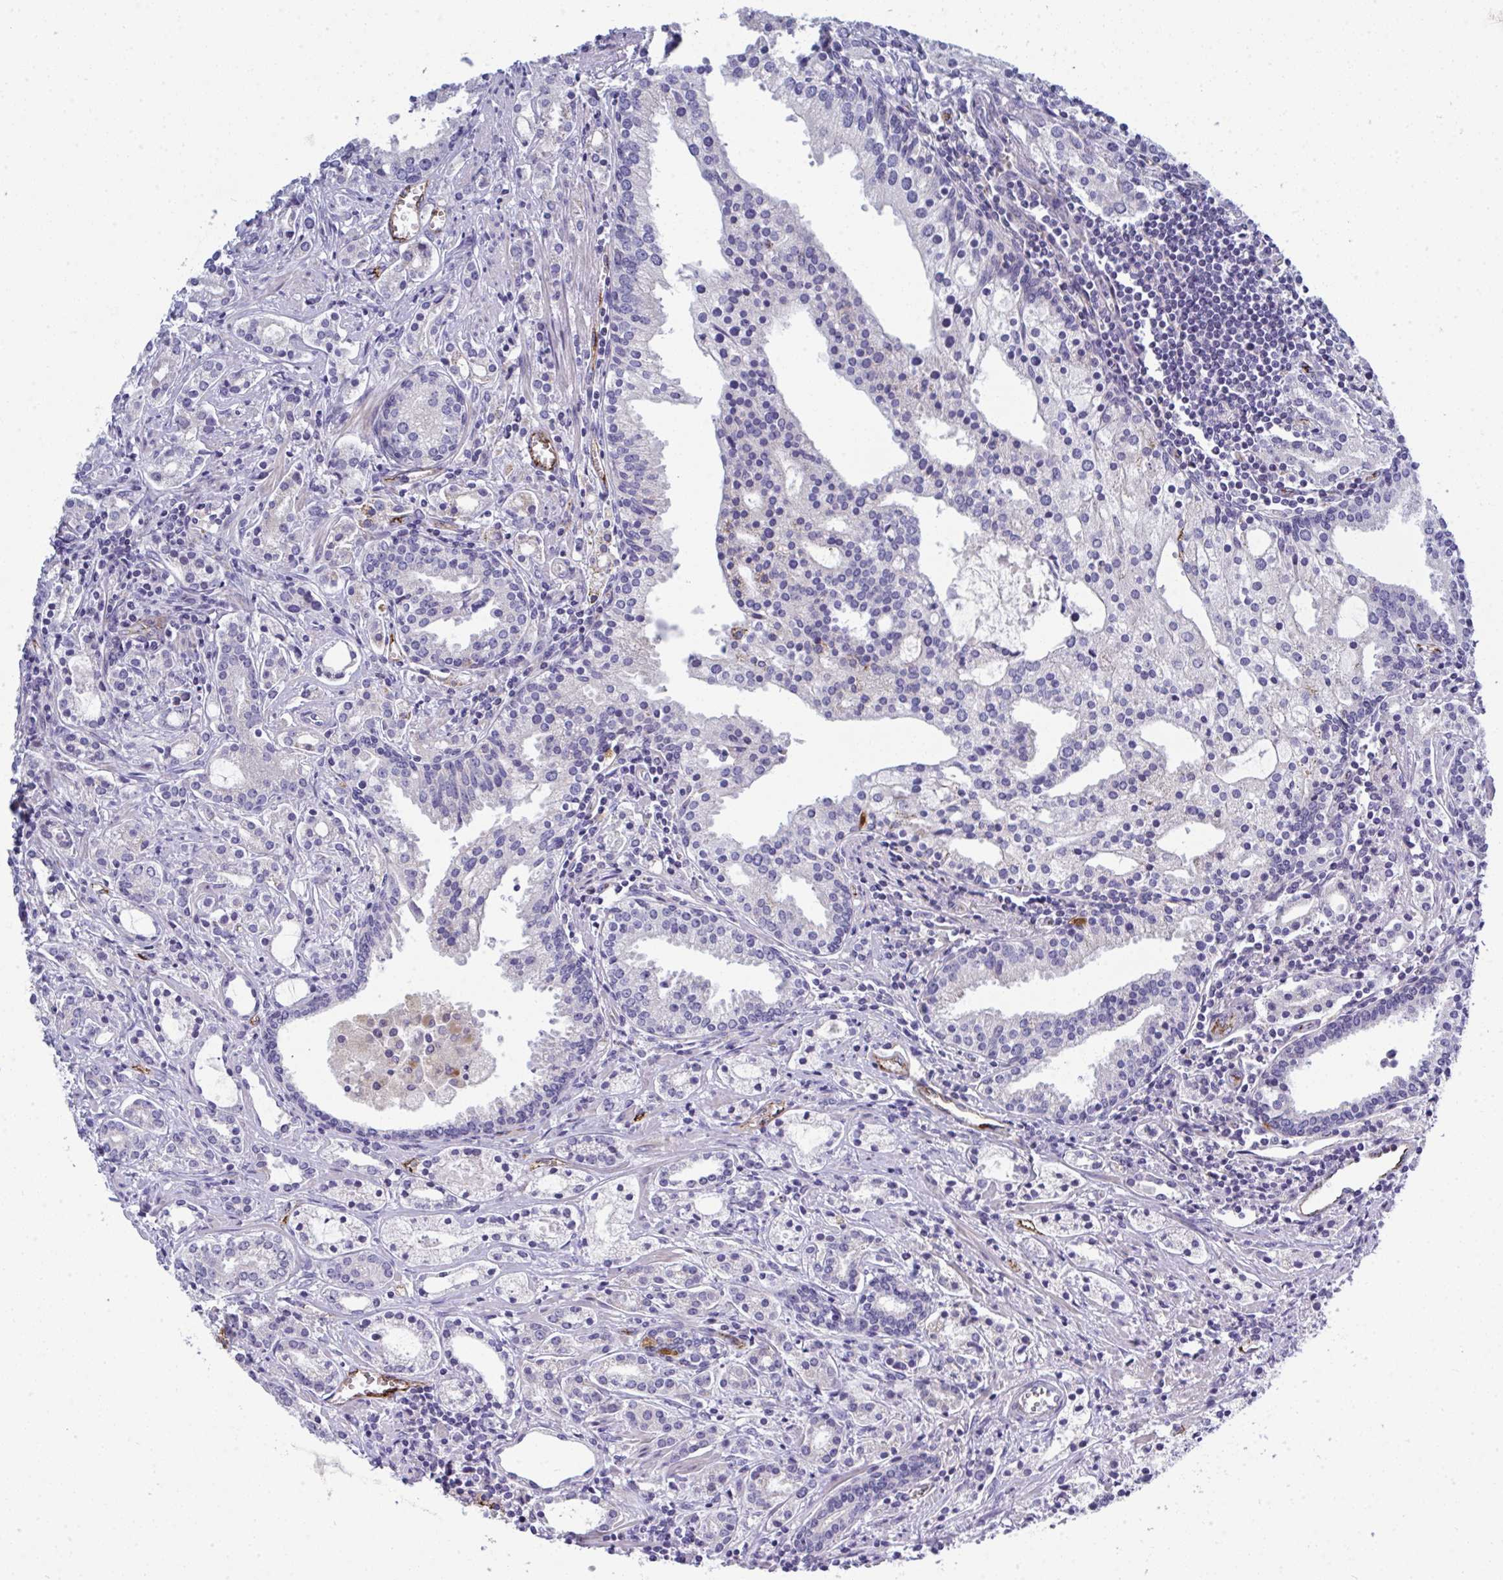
{"staining": {"intensity": "negative", "quantity": "none", "location": "none"}, "tissue": "prostate cancer", "cell_type": "Tumor cells", "image_type": "cancer", "snomed": [{"axis": "morphology", "description": "Adenocarcinoma, Medium grade"}, {"axis": "topography", "description": "Prostate"}], "caption": "Immunohistochemical staining of human prostate adenocarcinoma (medium-grade) reveals no significant staining in tumor cells.", "gene": "TOR1AIP2", "patient": {"sex": "male", "age": 57}}